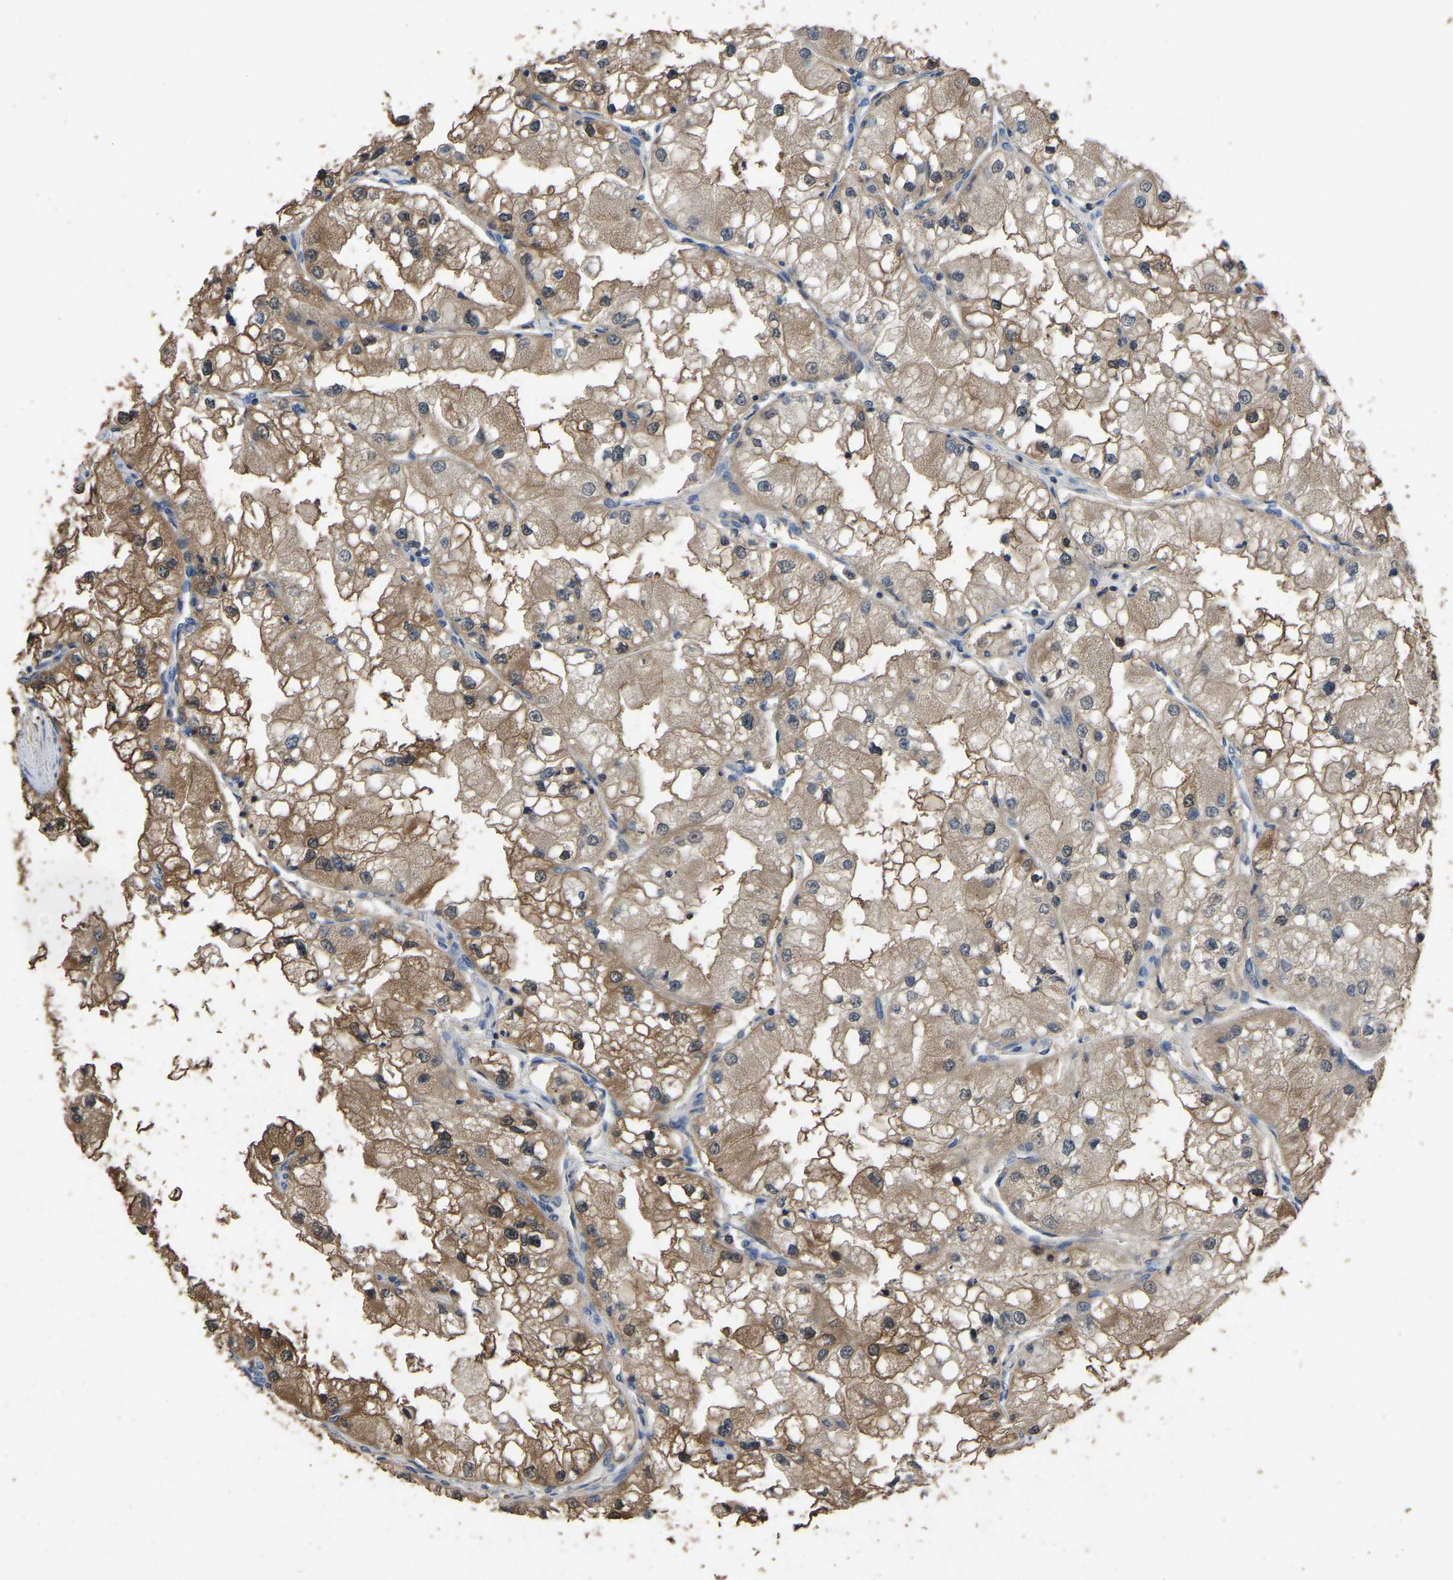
{"staining": {"intensity": "moderate", "quantity": "<25%", "location": "cytoplasmic/membranous"}, "tissue": "renal cancer", "cell_type": "Tumor cells", "image_type": "cancer", "snomed": [{"axis": "morphology", "description": "Adenocarcinoma, NOS"}, {"axis": "topography", "description": "Kidney"}], "caption": "Adenocarcinoma (renal) stained with a brown dye shows moderate cytoplasmic/membranous positive positivity in about <25% of tumor cells.", "gene": "FHIT", "patient": {"sex": "male", "age": 68}}